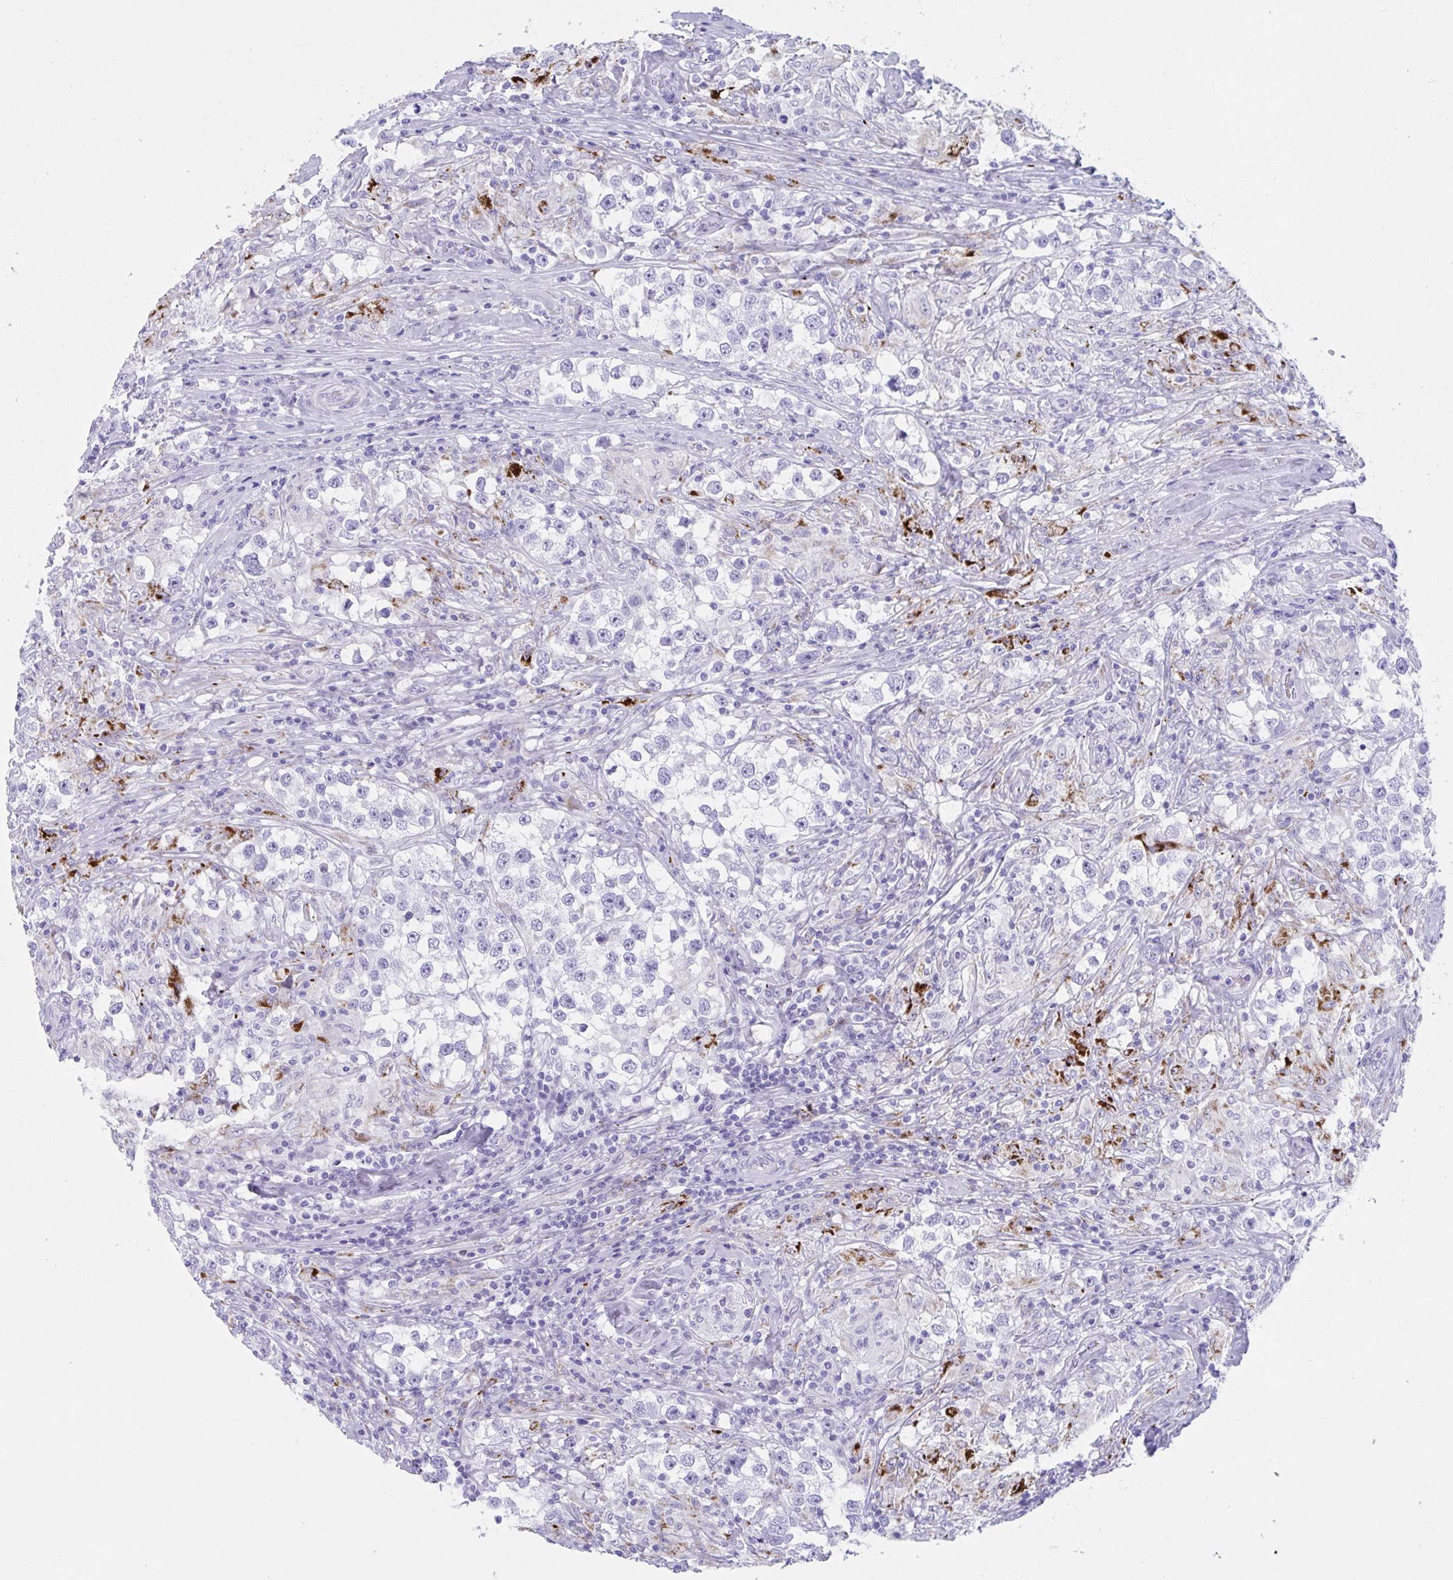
{"staining": {"intensity": "moderate", "quantity": "<25%", "location": "cytoplasmic/membranous"}, "tissue": "testis cancer", "cell_type": "Tumor cells", "image_type": "cancer", "snomed": [{"axis": "morphology", "description": "Seminoma, NOS"}, {"axis": "topography", "description": "Testis"}], "caption": "Immunohistochemical staining of human seminoma (testis) shows low levels of moderate cytoplasmic/membranous protein staining in approximately <25% of tumor cells.", "gene": "TTC30B", "patient": {"sex": "male", "age": 46}}